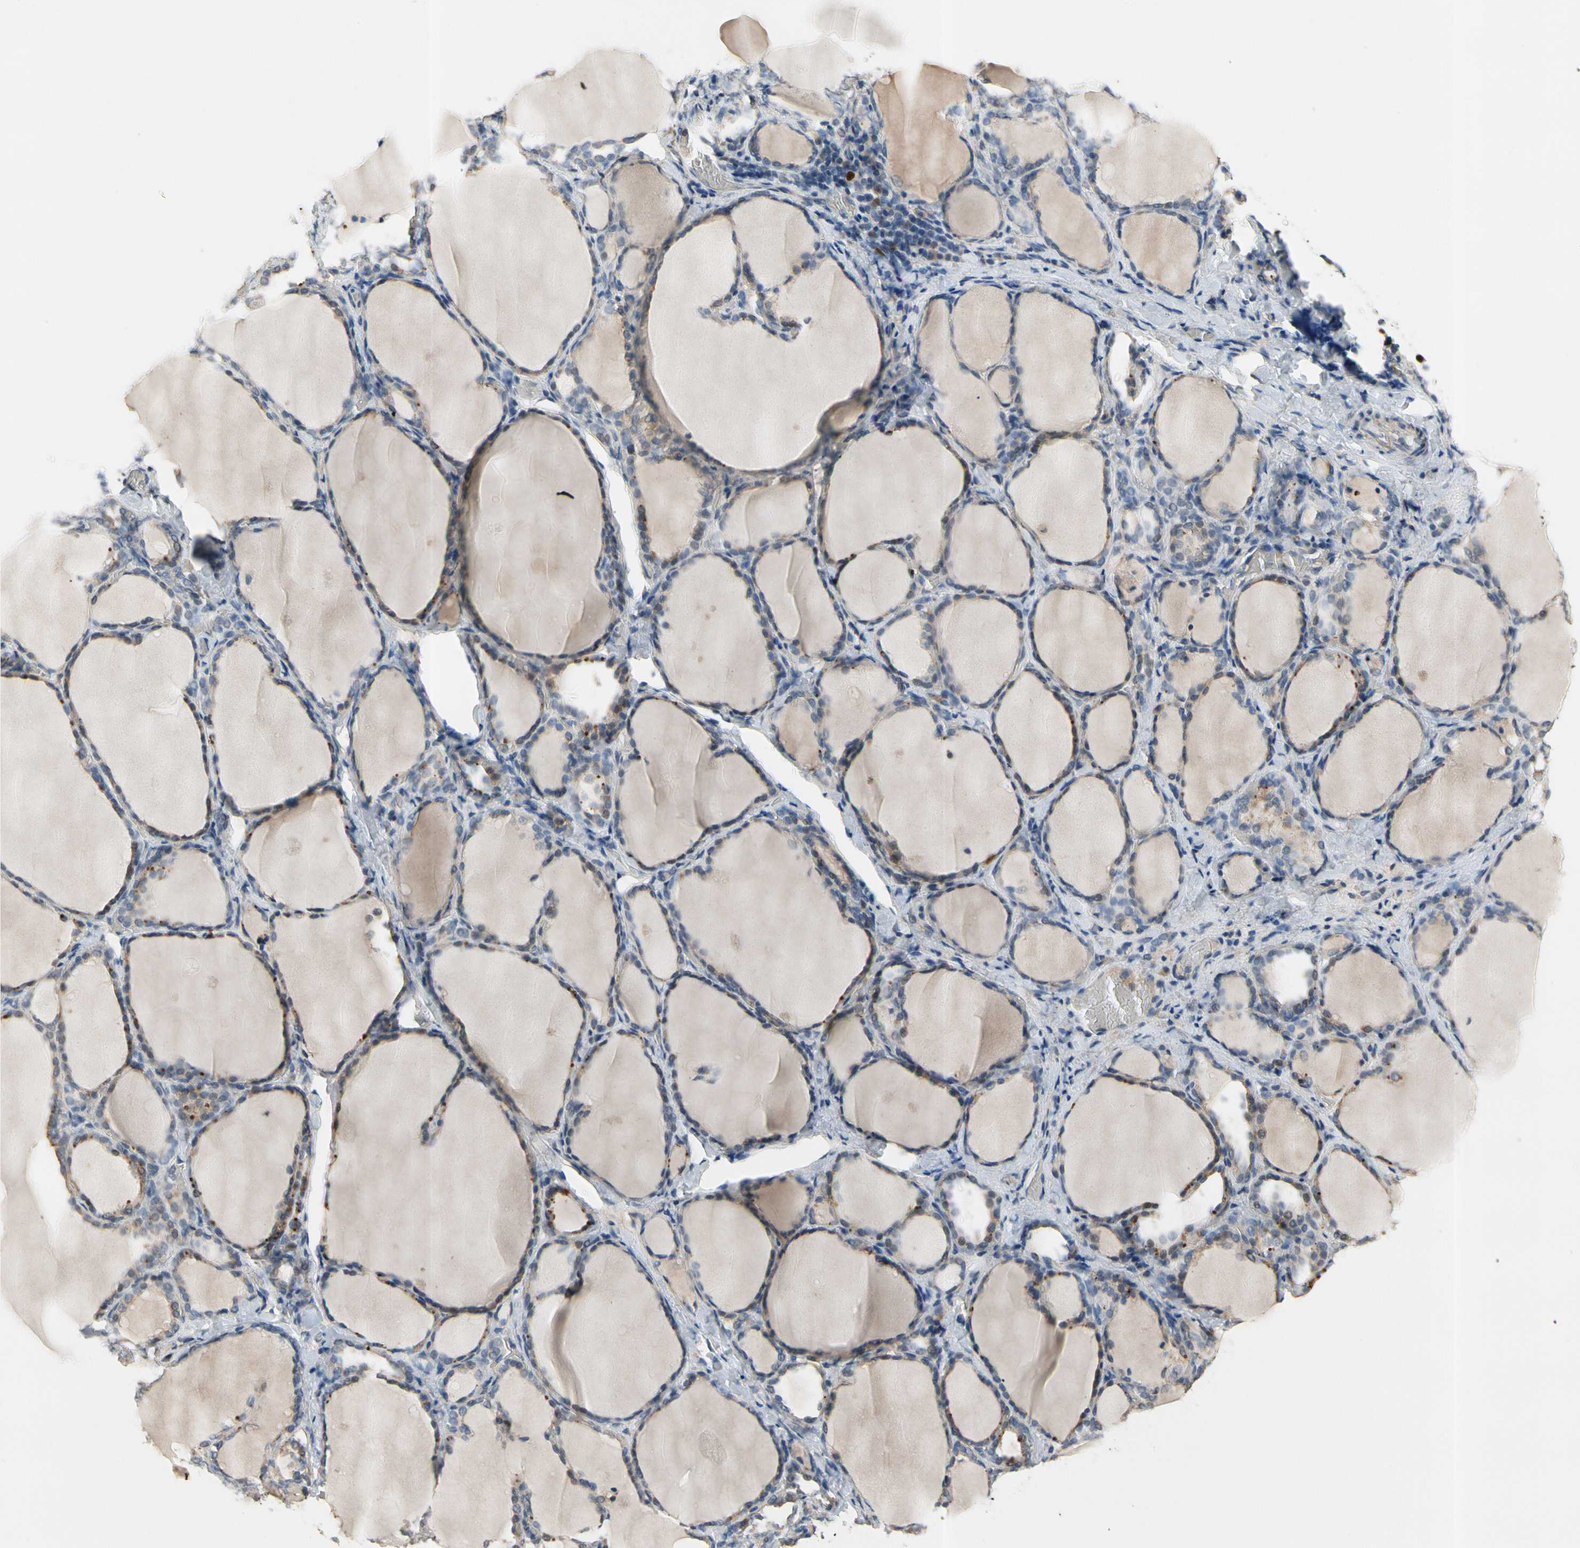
{"staining": {"intensity": "moderate", "quantity": "25%-75%", "location": "cytoplasmic/membranous"}, "tissue": "thyroid gland", "cell_type": "Glandular cells", "image_type": "normal", "snomed": [{"axis": "morphology", "description": "Normal tissue, NOS"}, {"axis": "morphology", "description": "Papillary adenocarcinoma, NOS"}, {"axis": "topography", "description": "Thyroid gland"}], "caption": "Moderate cytoplasmic/membranous protein positivity is present in about 25%-75% of glandular cells in thyroid gland. The protein is shown in brown color, while the nuclei are stained blue.", "gene": "ZKSCAN3", "patient": {"sex": "female", "age": 30}}